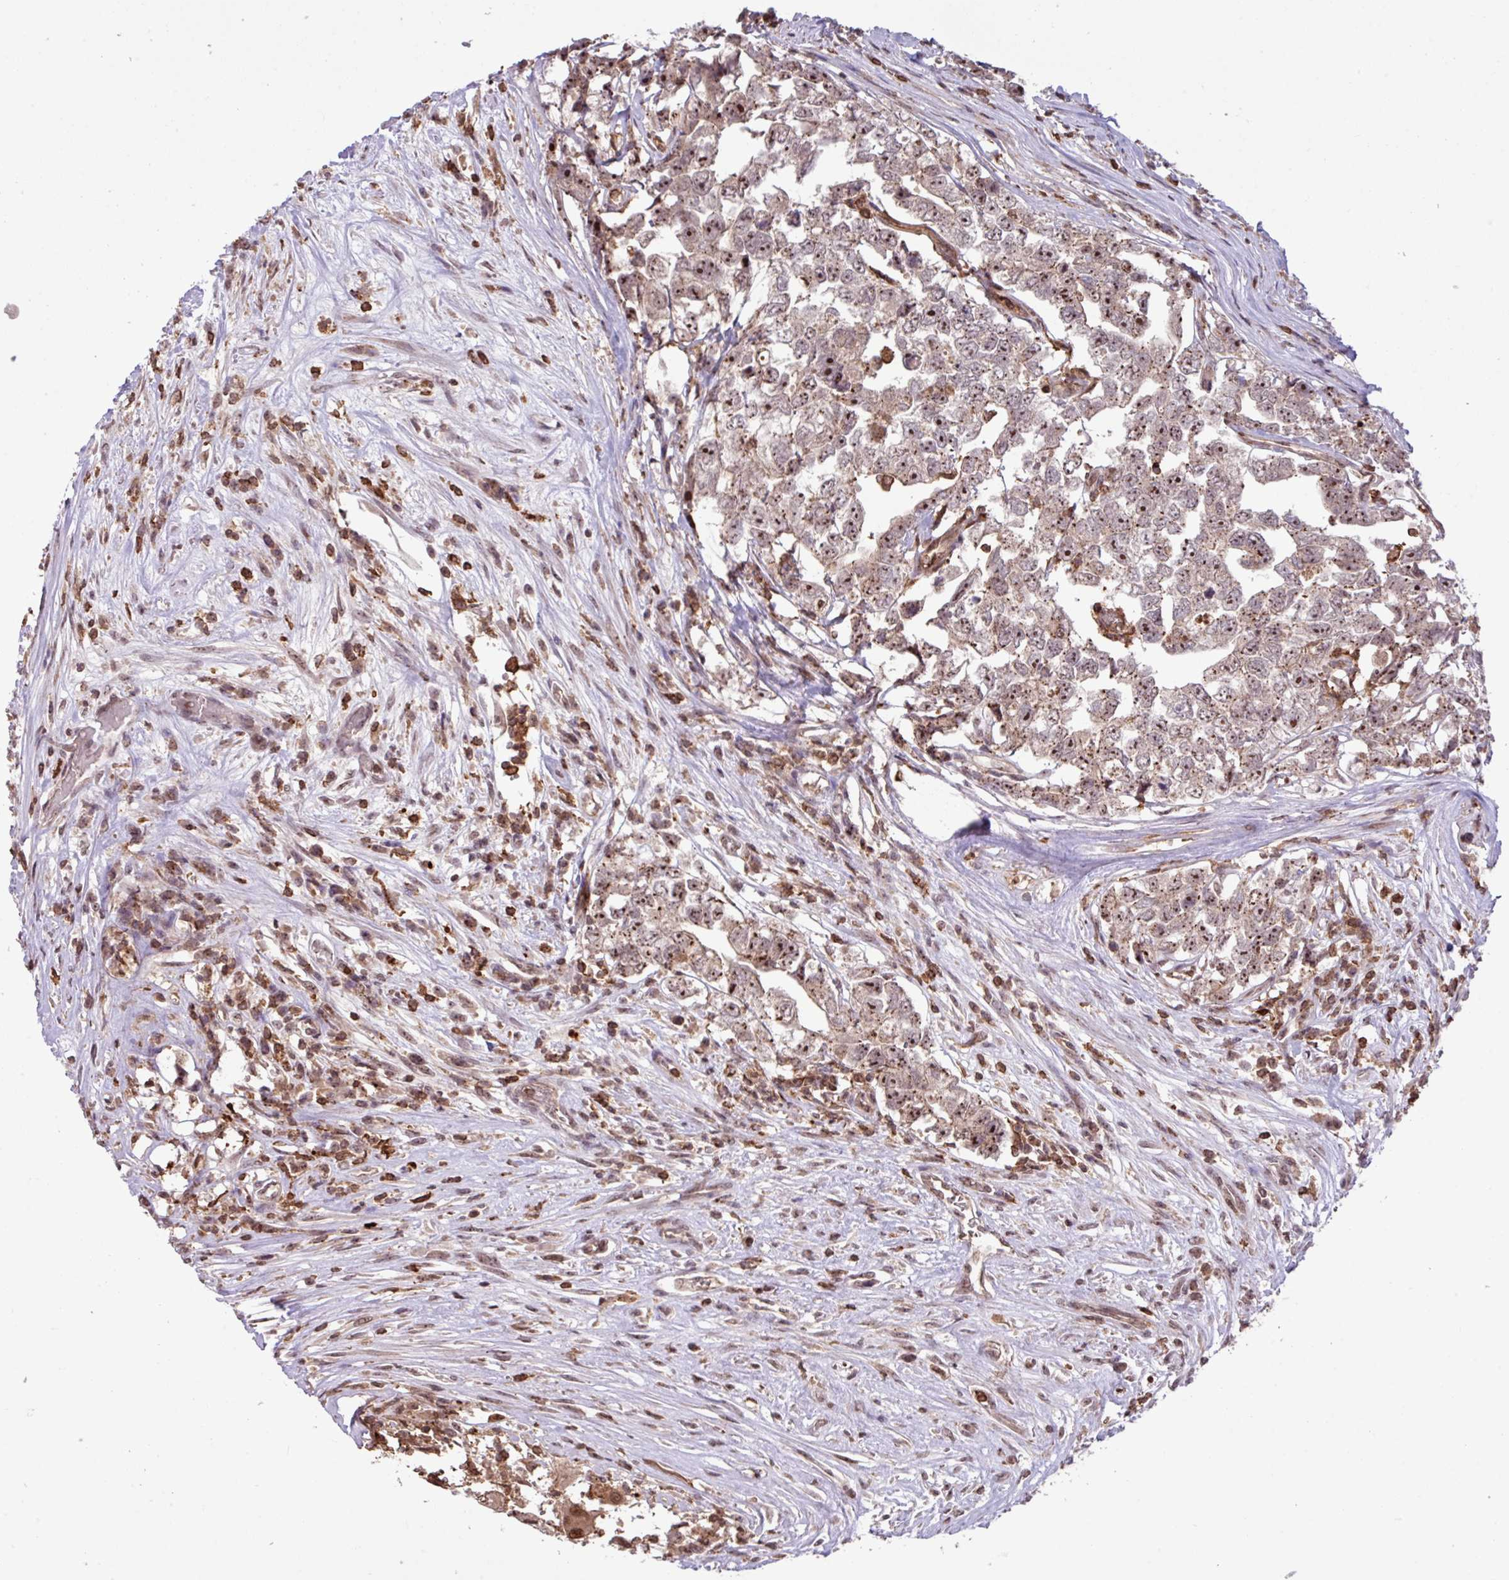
{"staining": {"intensity": "moderate", "quantity": ">75%", "location": "nuclear"}, "tissue": "testis cancer", "cell_type": "Tumor cells", "image_type": "cancer", "snomed": [{"axis": "morphology", "description": "Carcinoma, Embryonal, NOS"}, {"axis": "topography", "description": "Testis"}], "caption": "Human embryonal carcinoma (testis) stained with a brown dye demonstrates moderate nuclear positive staining in about >75% of tumor cells.", "gene": "GON7", "patient": {"sex": "male", "age": 22}}